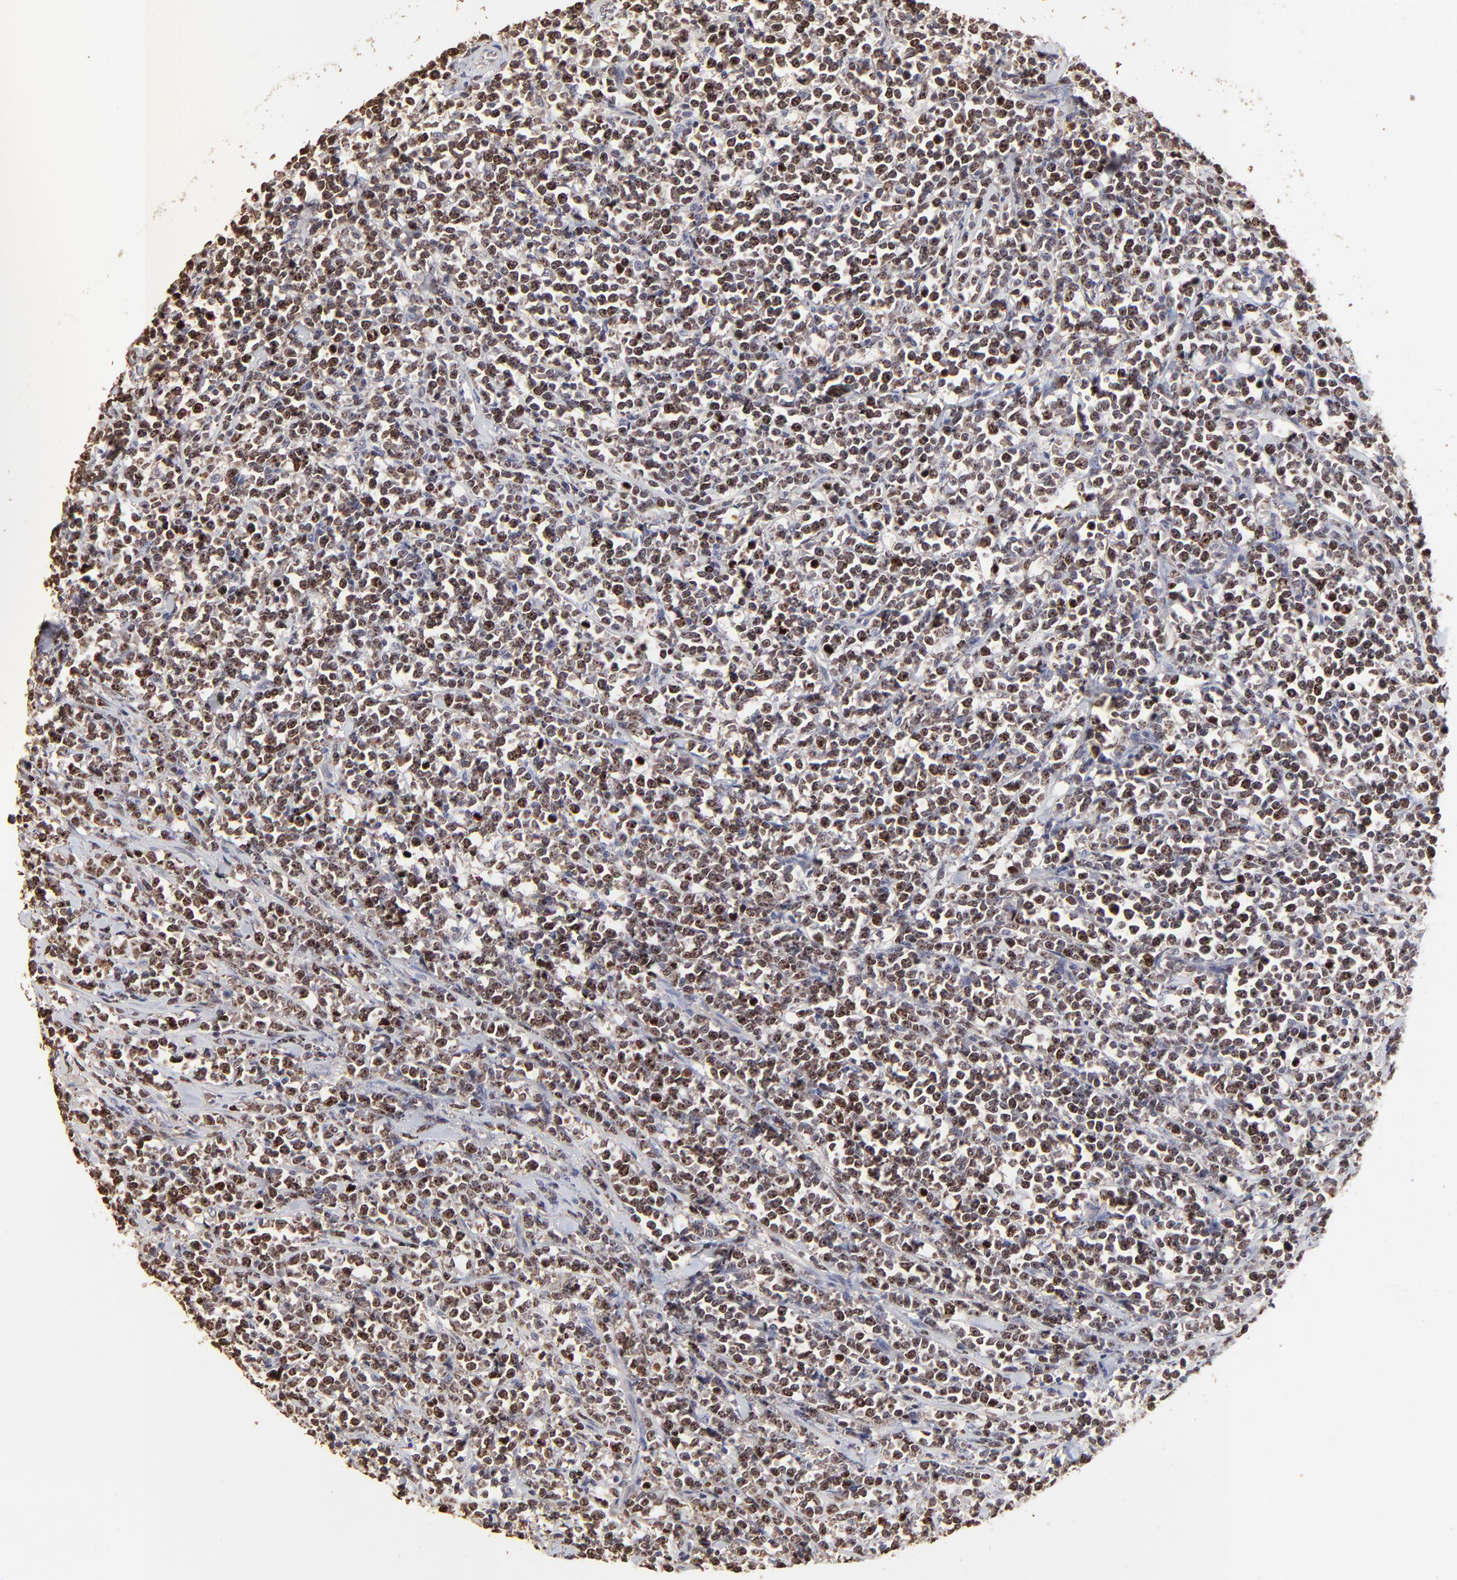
{"staining": {"intensity": "moderate", "quantity": ">75%", "location": "nuclear"}, "tissue": "lymphoma", "cell_type": "Tumor cells", "image_type": "cancer", "snomed": [{"axis": "morphology", "description": "Malignant lymphoma, non-Hodgkin's type, High grade"}, {"axis": "topography", "description": "Small intestine"}, {"axis": "topography", "description": "Colon"}], "caption": "Immunohistochemistry of lymphoma reveals medium levels of moderate nuclear positivity in about >75% of tumor cells.", "gene": "BIRC5", "patient": {"sex": "male", "age": 8}}